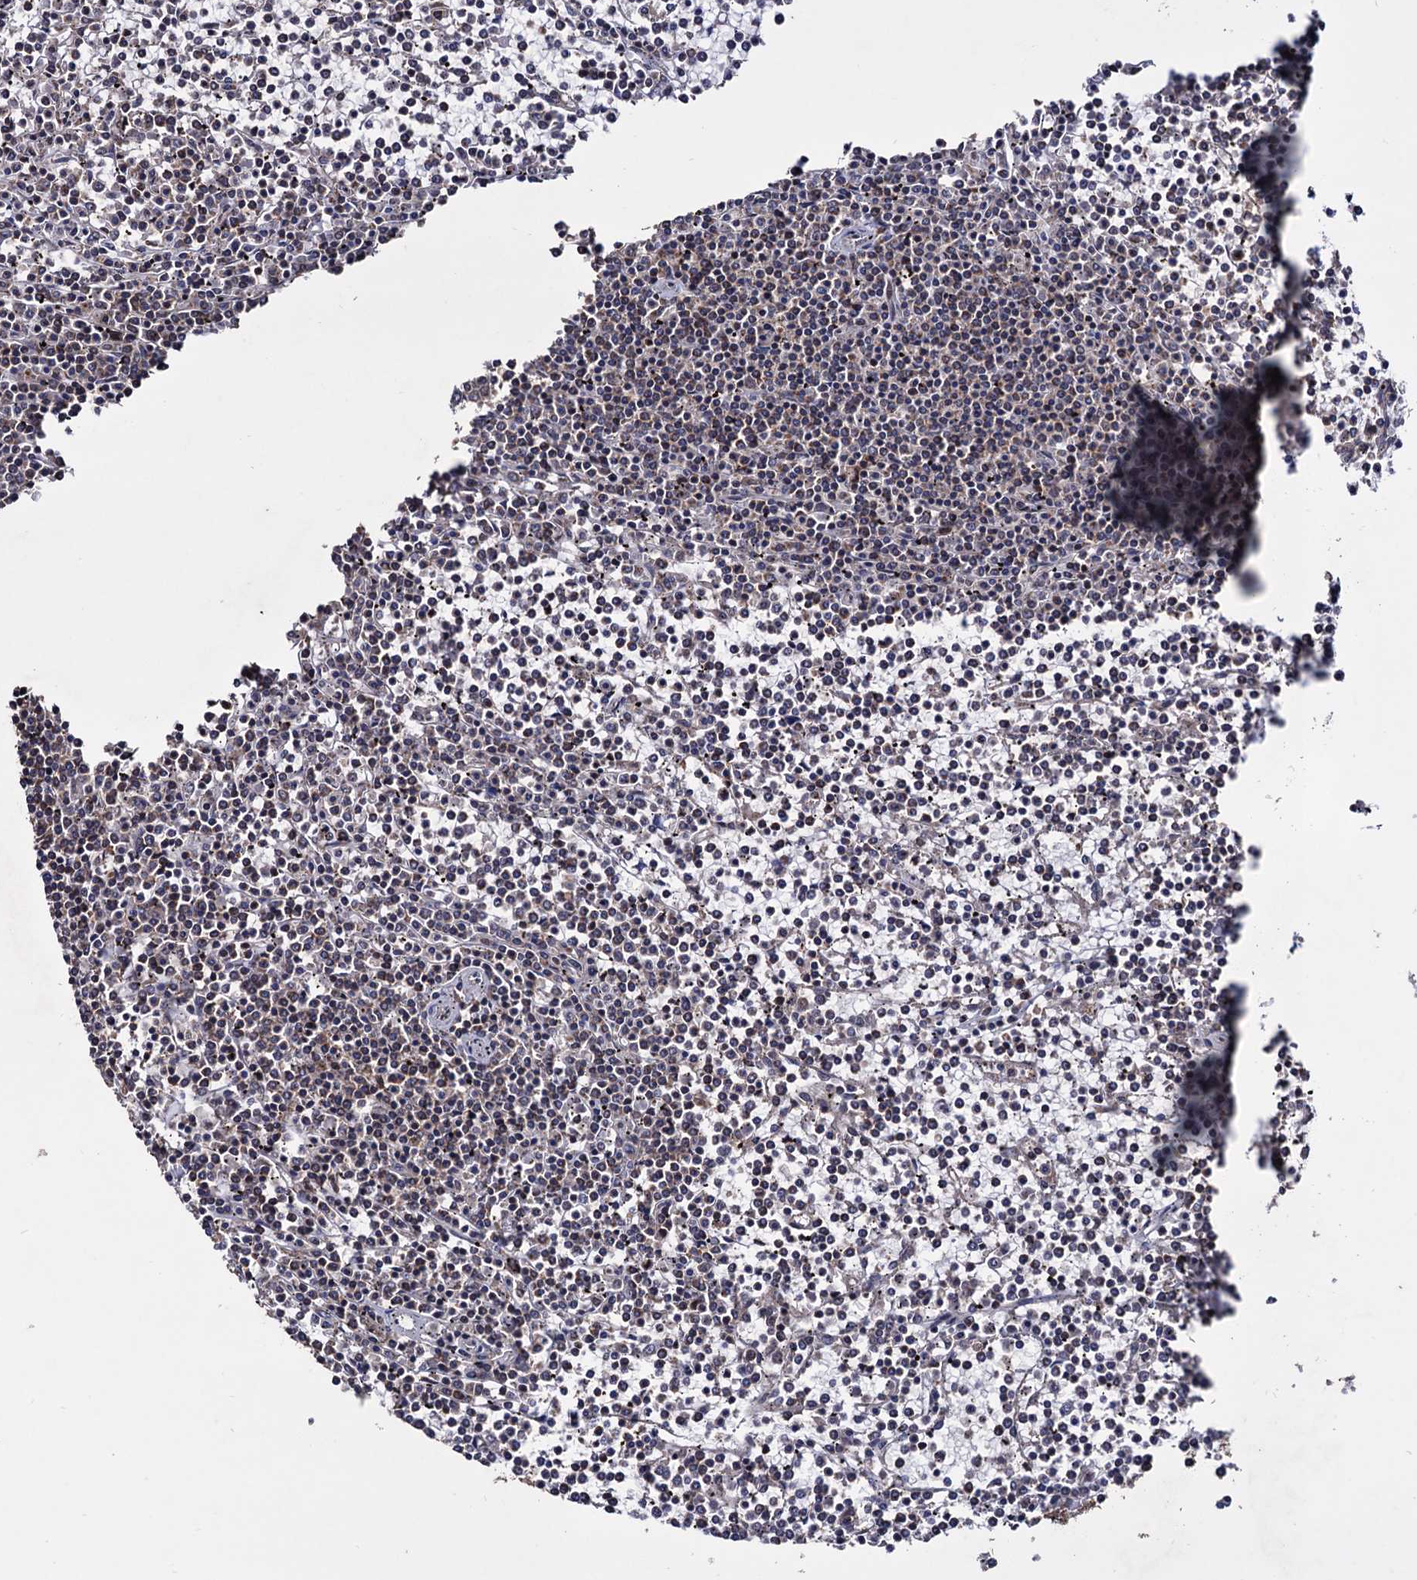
{"staining": {"intensity": "negative", "quantity": "none", "location": "none"}, "tissue": "lymphoma", "cell_type": "Tumor cells", "image_type": "cancer", "snomed": [{"axis": "morphology", "description": "Malignant lymphoma, non-Hodgkin's type, Low grade"}, {"axis": "topography", "description": "Spleen"}], "caption": "High magnification brightfield microscopy of low-grade malignant lymphoma, non-Hodgkin's type stained with DAB (brown) and counterstained with hematoxylin (blue): tumor cells show no significant positivity.", "gene": "KLF5", "patient": {"sex": "female", "age": 19}}